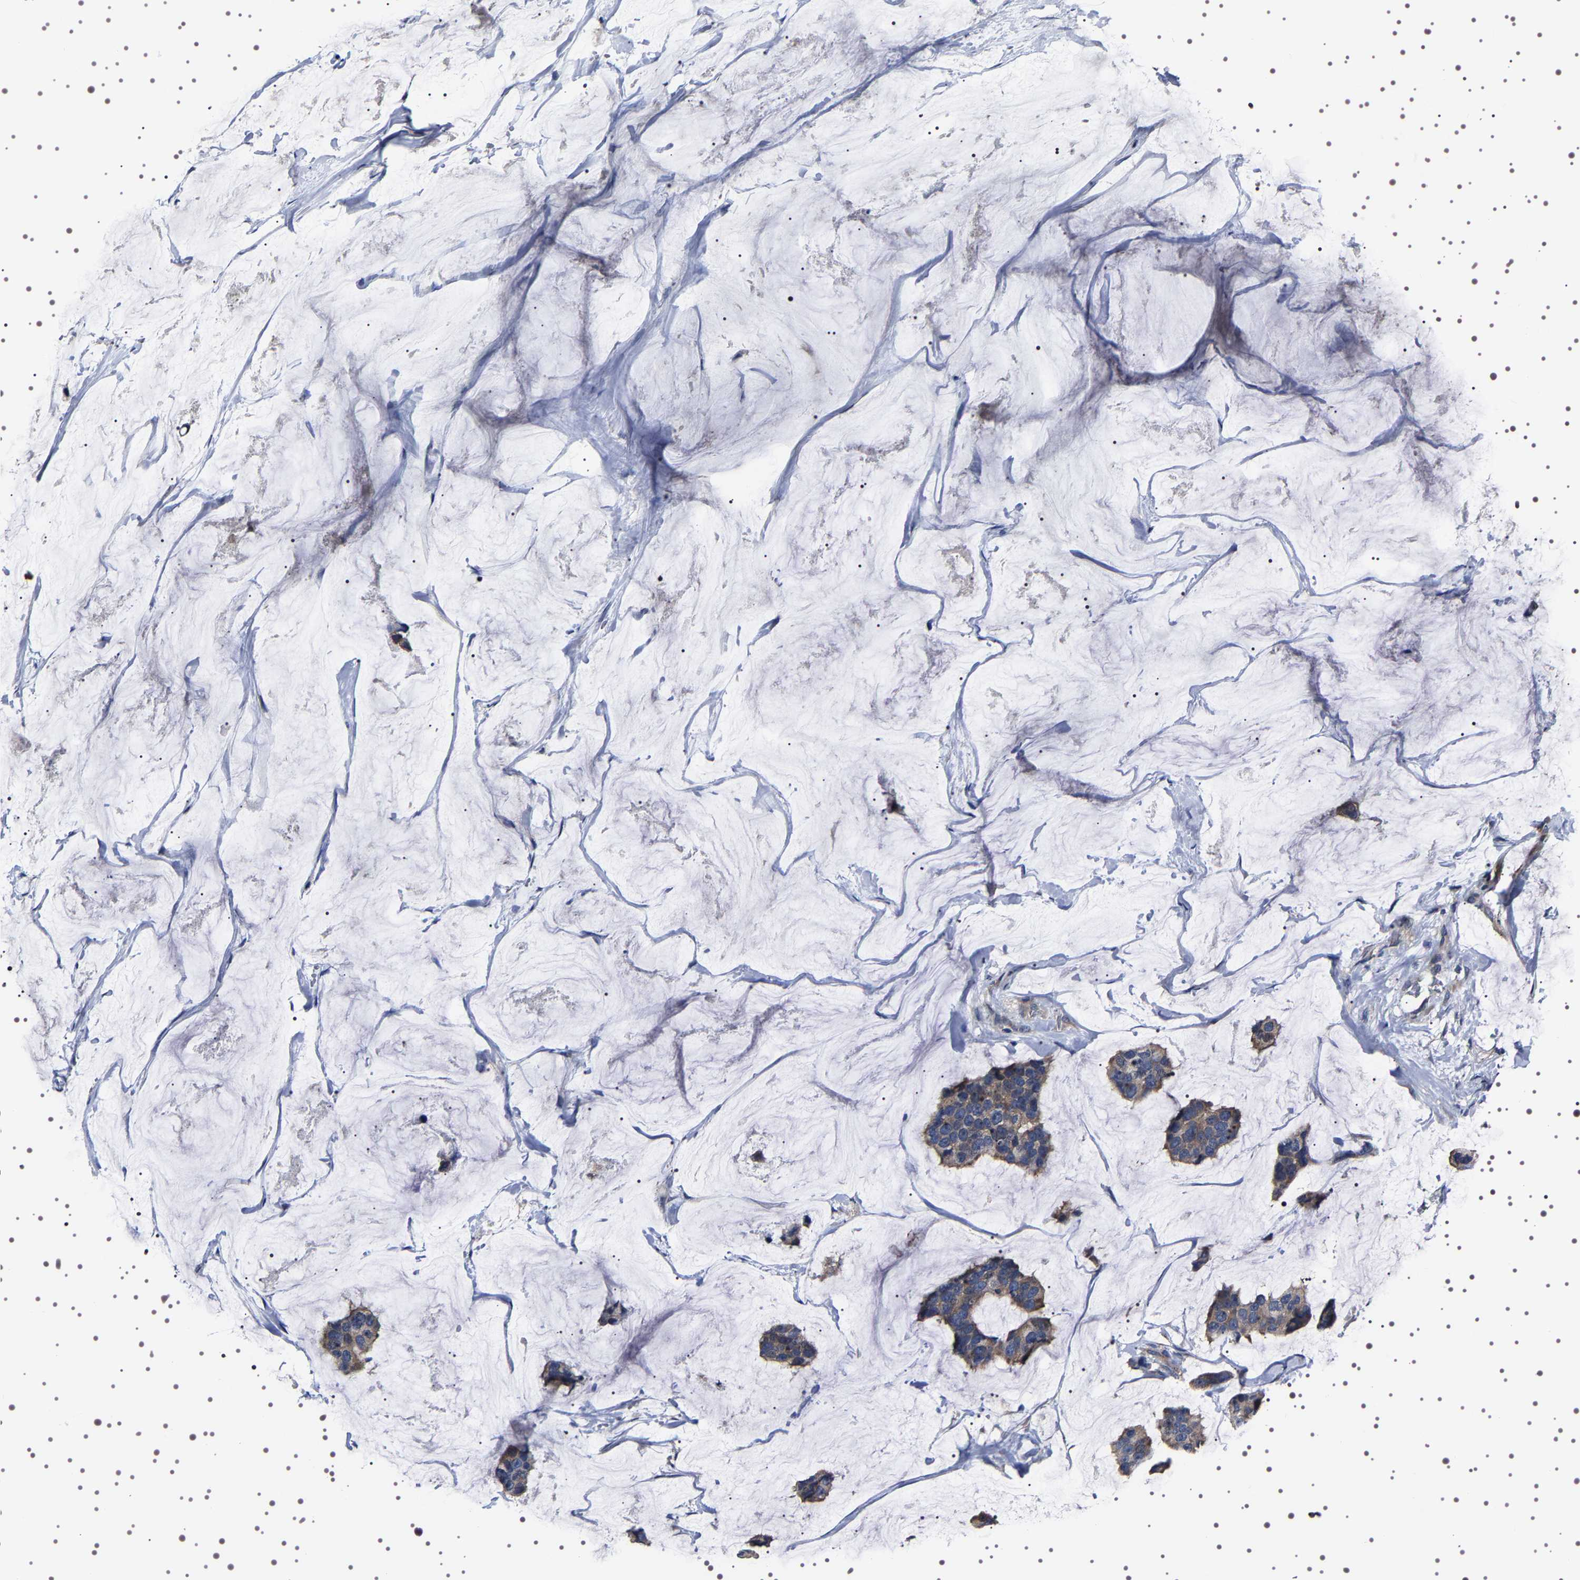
{"staining": {"intensity": "moderate", "quantity": ">75%", "location": "cytoplasmic/membranous"}, "tissue": "breast cancer", "cell_type": "Tumor cells", "image_type": "cancer", "snomed": [{"axis": "morphology", "description": "Normal tissue, NOS"}, {"axis": "morphology", "description": "Duct carcinoma"}, {"axis": "topography", "description": "Breast"}], "caption": "Immunohistochemistry (IHC) of human breast infiltrating ductal carcinoma exhibits medium levels of moderate cytoplasmic/membranous positivity in approximately >75% of tumor cells. The staining was performed using DAB (3,3'-diaminobenzidine) to visualize the protein expression in brown, while the nuclei were stained in blue with hematoxylin (Magnification: 20x).", "gene": "TARBP1", "patient": {"sex": "female", "age": 50}}